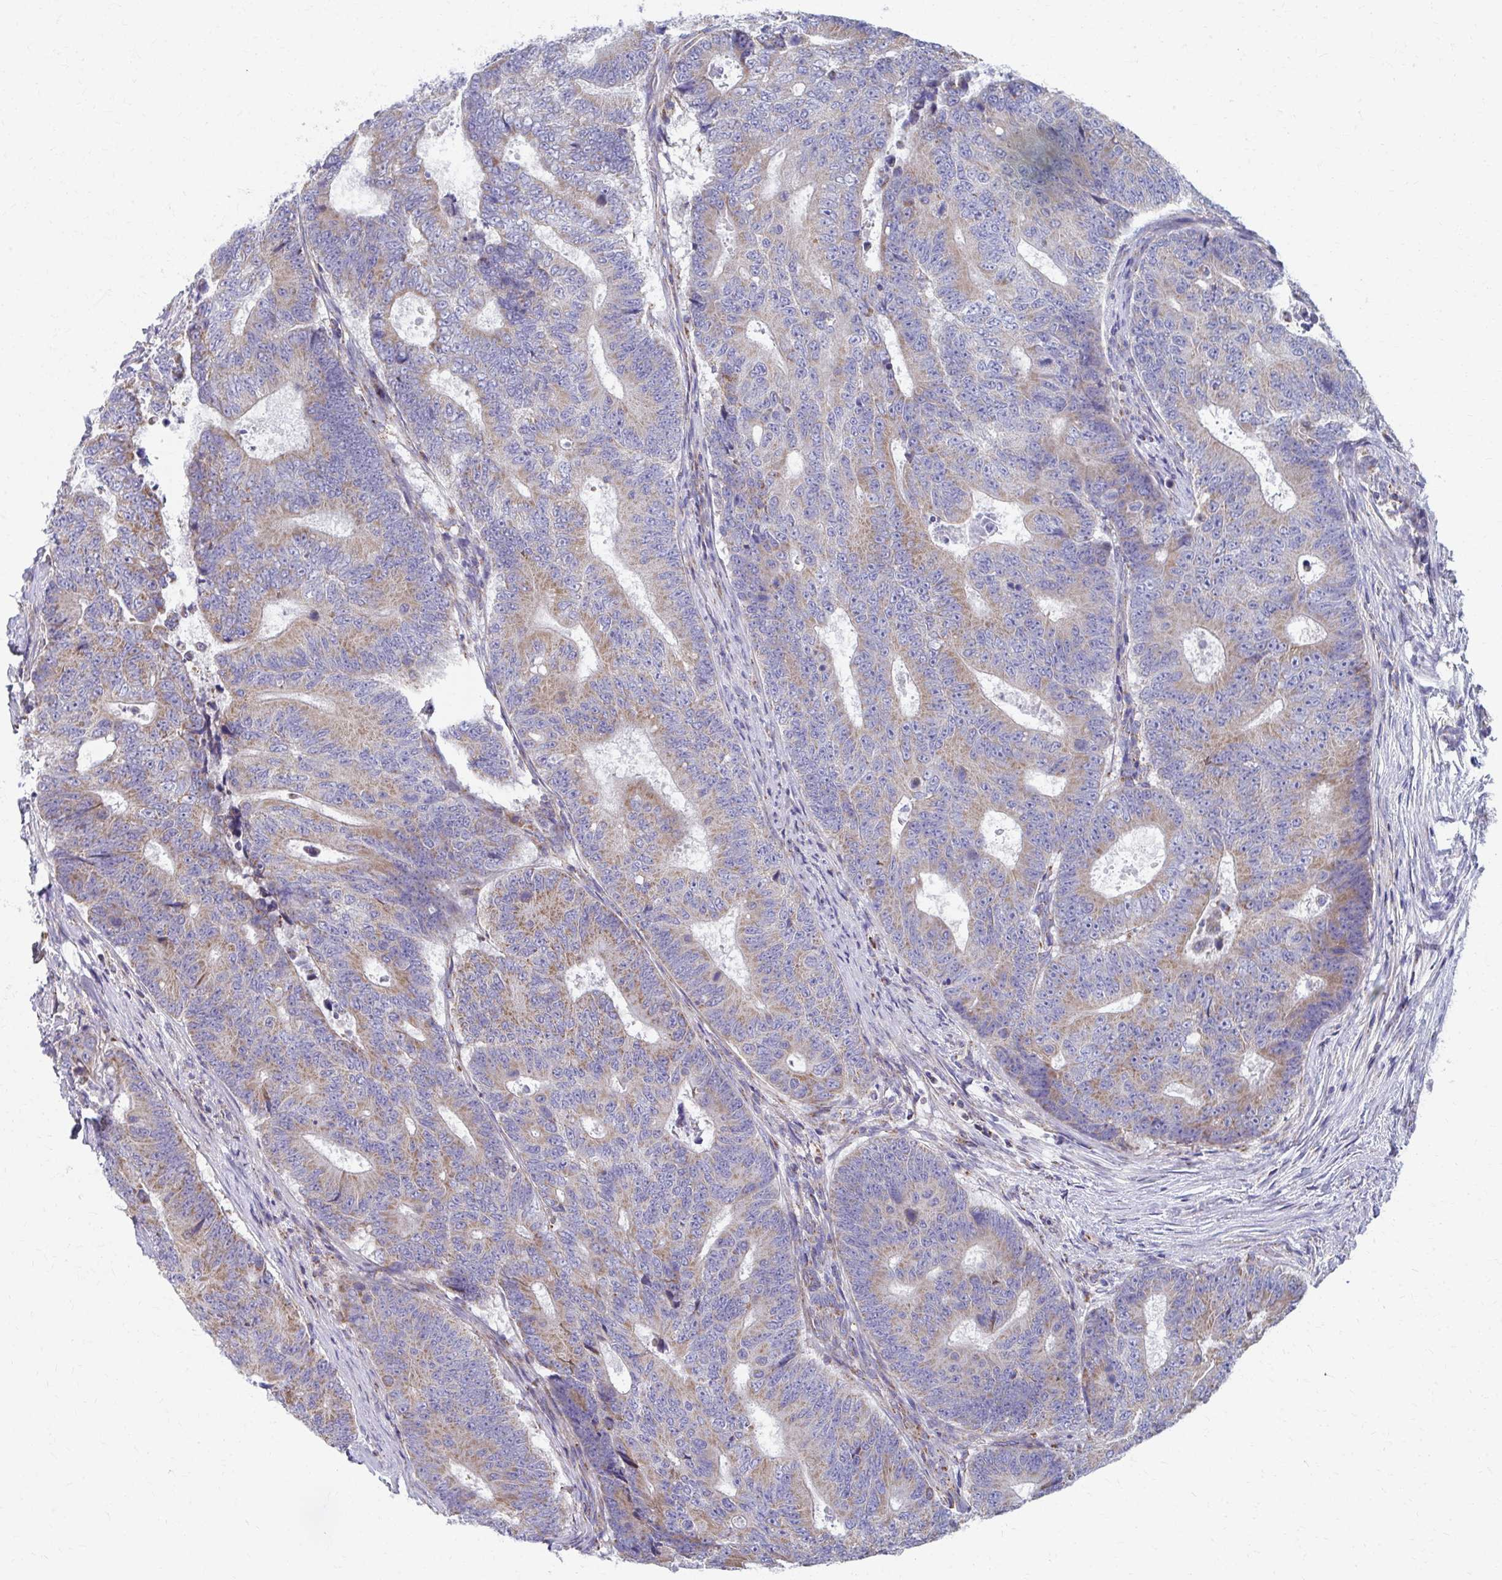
{"staining": {"intensity": "moderate", "quantity": "25%-75%", "location": "cytoplasmic/membranous"}, "tissue": "colorectal cancer", "cell_type": "Tumor cells", "image_type": "cancer", "snomed": [{"axis": "morphology", "description": "Adenocarcinoma, NOS"}, {"axis": "topography", "description": "Colon"}], "caption": "Immunohistochemical staining of human colorectal adenocarcinoma exhibits medium levels of moderate cytoplasmic/membranous protein staining in approximately 25%-75% of tumor cells.", "gene": "RCC1L", "patient": {"sex": "female", "age": 48}}